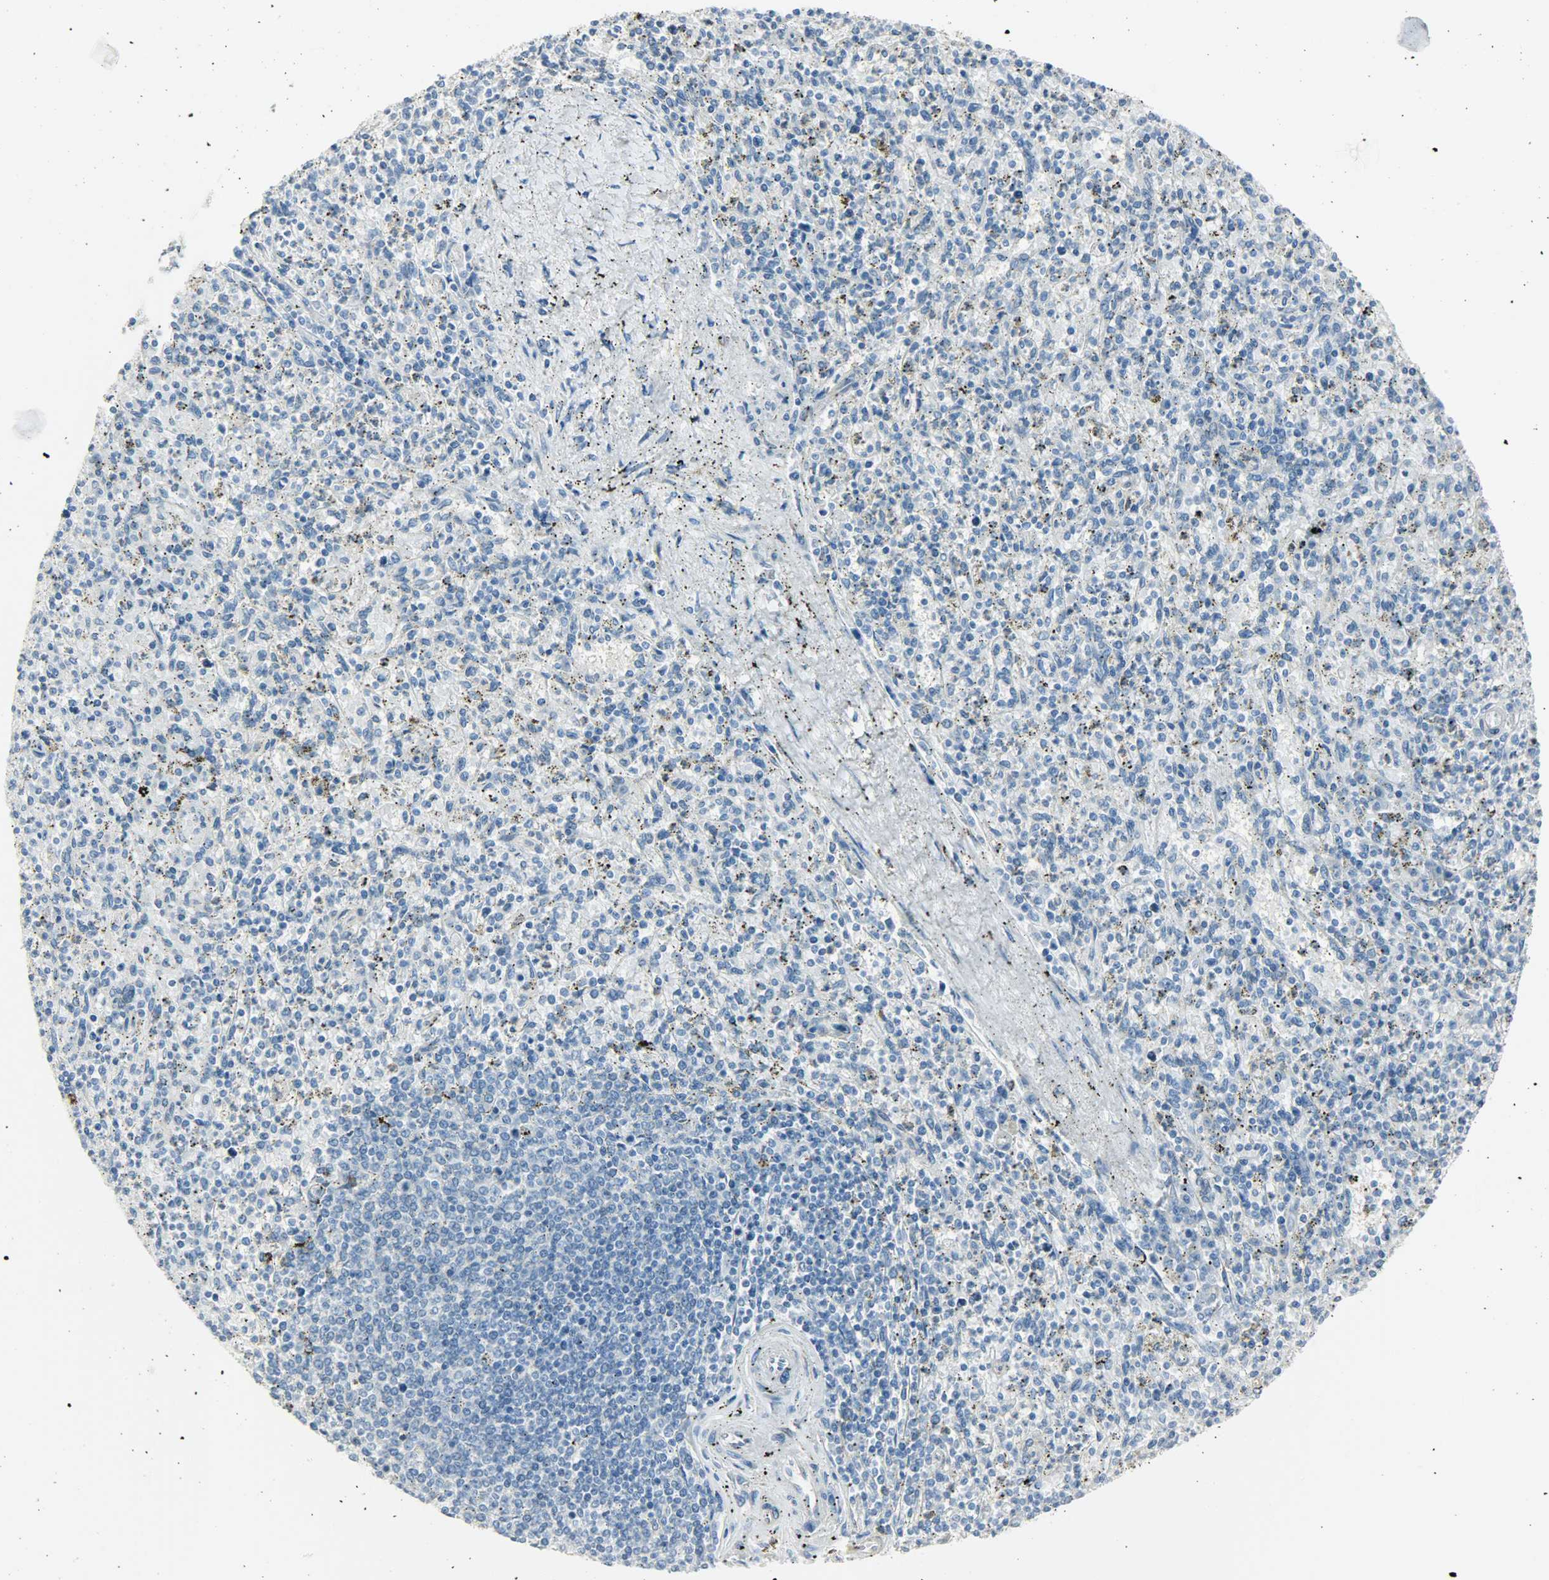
{"staining": {"intensity": "negative", "quantity": "none", "location": "none"}, "tissue": "spleen", "cell_type": "Cells in red pulp", "image_type": "normal", "snomed": [{"axis": "morphology", "description": "Normal tissue, NOS"}, {"axis": "topography", "description": "Spleen"}], "caption": "An IHC histopathology image of normal spleen is shown. There is no staining in cells in red pulp of spleen.", "gene": "PKD2", "patient": {"sex": "male", "age": 72}}